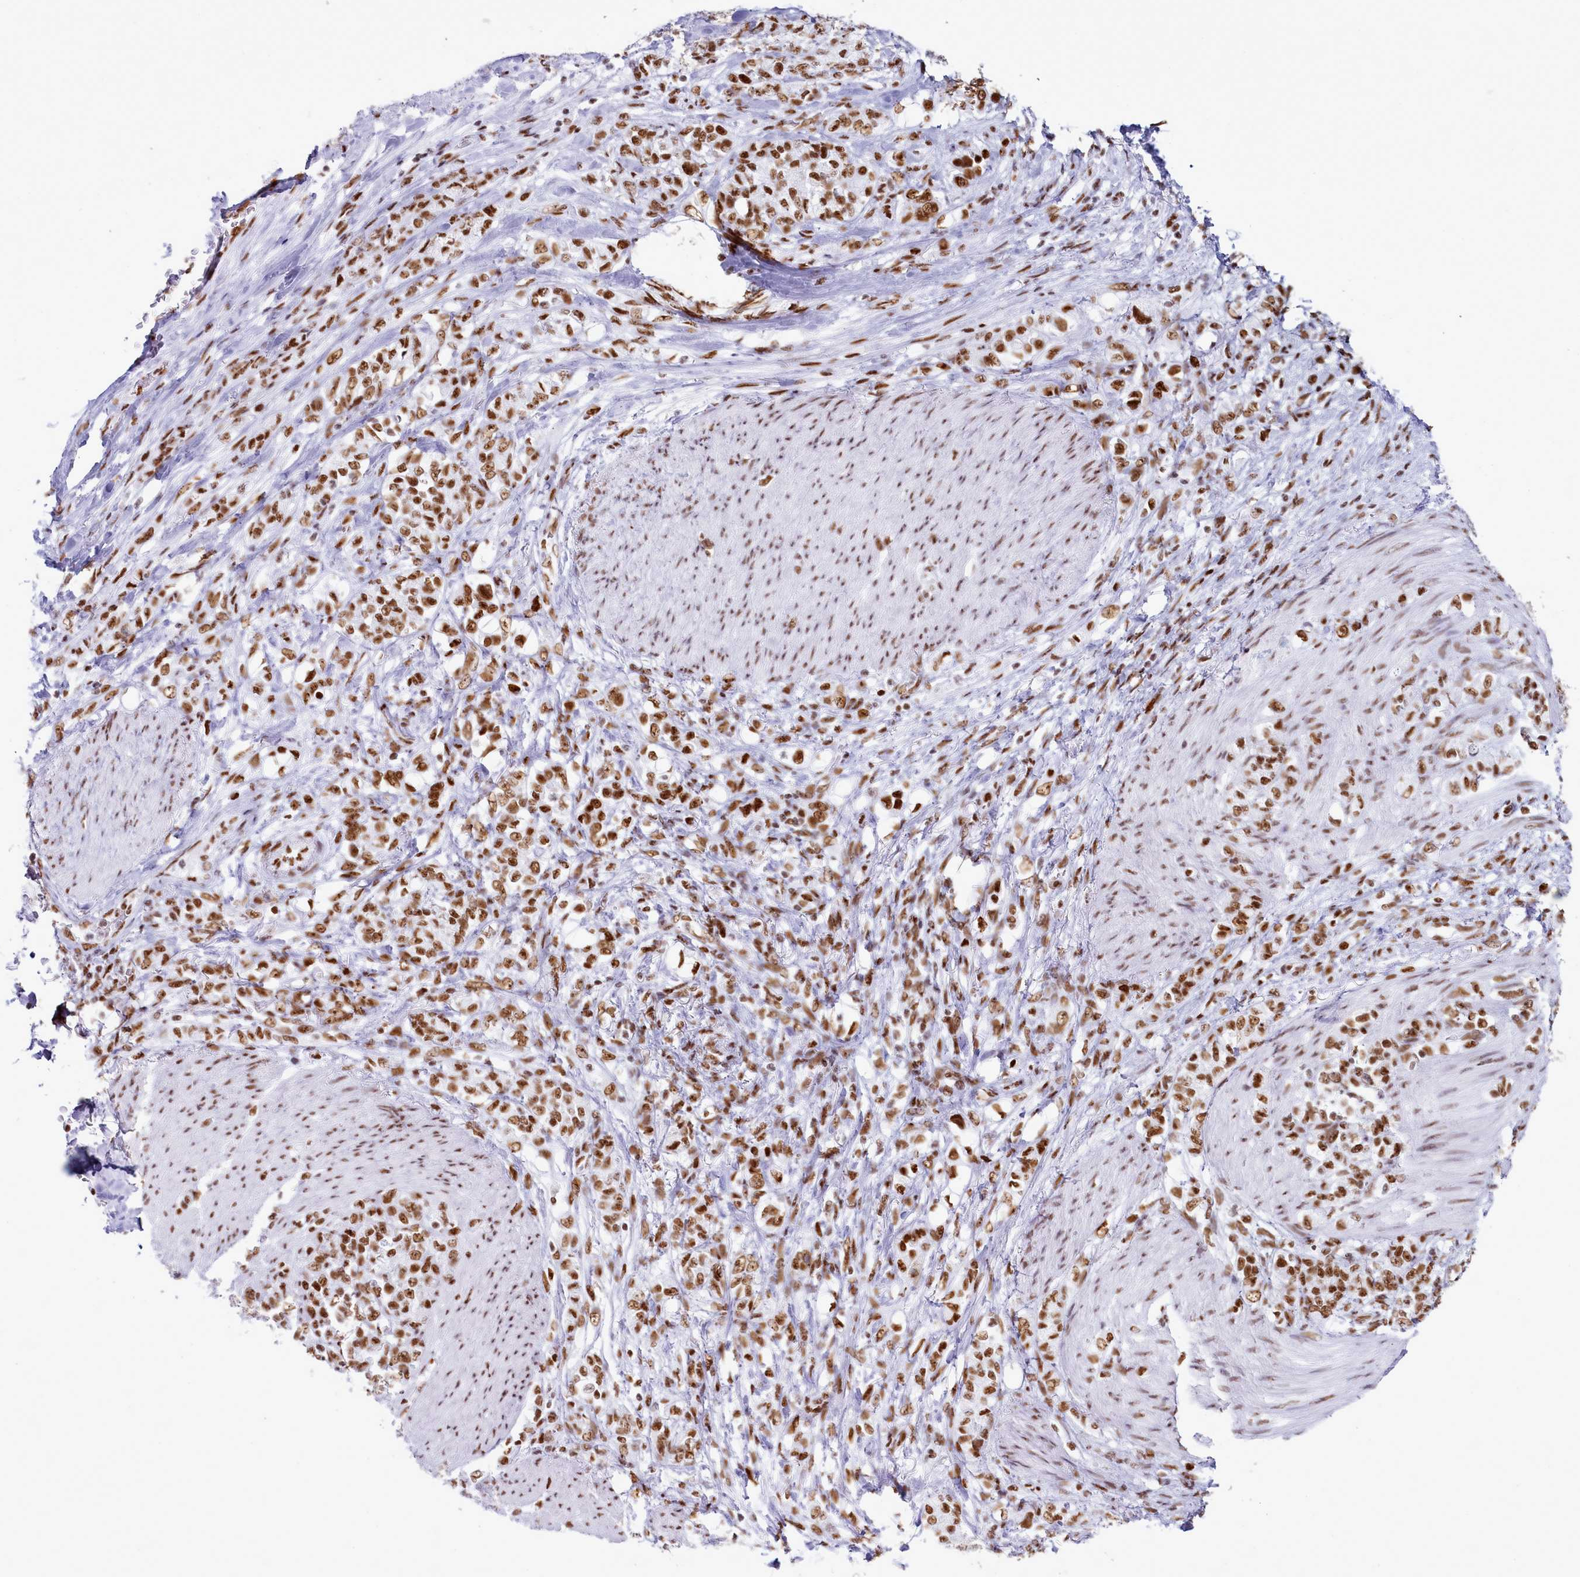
{"staining": {"intensity": "moderate", "quantity": ">75%", "location": "nuclear"}, "tissue": "stomach cancer", "cell_type": "Tumor cells", "image_type": "cancer", "snomed": [{"axis": "morphology", "description": "Adenocarcinoma, NOS"}, {"axis": "topography", "description": "Stomach"}], "caption": "Stomach adenocarcinoma was stained to show a protein in brown. There is medium levels of moderate nuclear positivity in approximately >75% of tumor cells.", "gene": "RALY", "patient": {"sex": "female", "age": 79}}